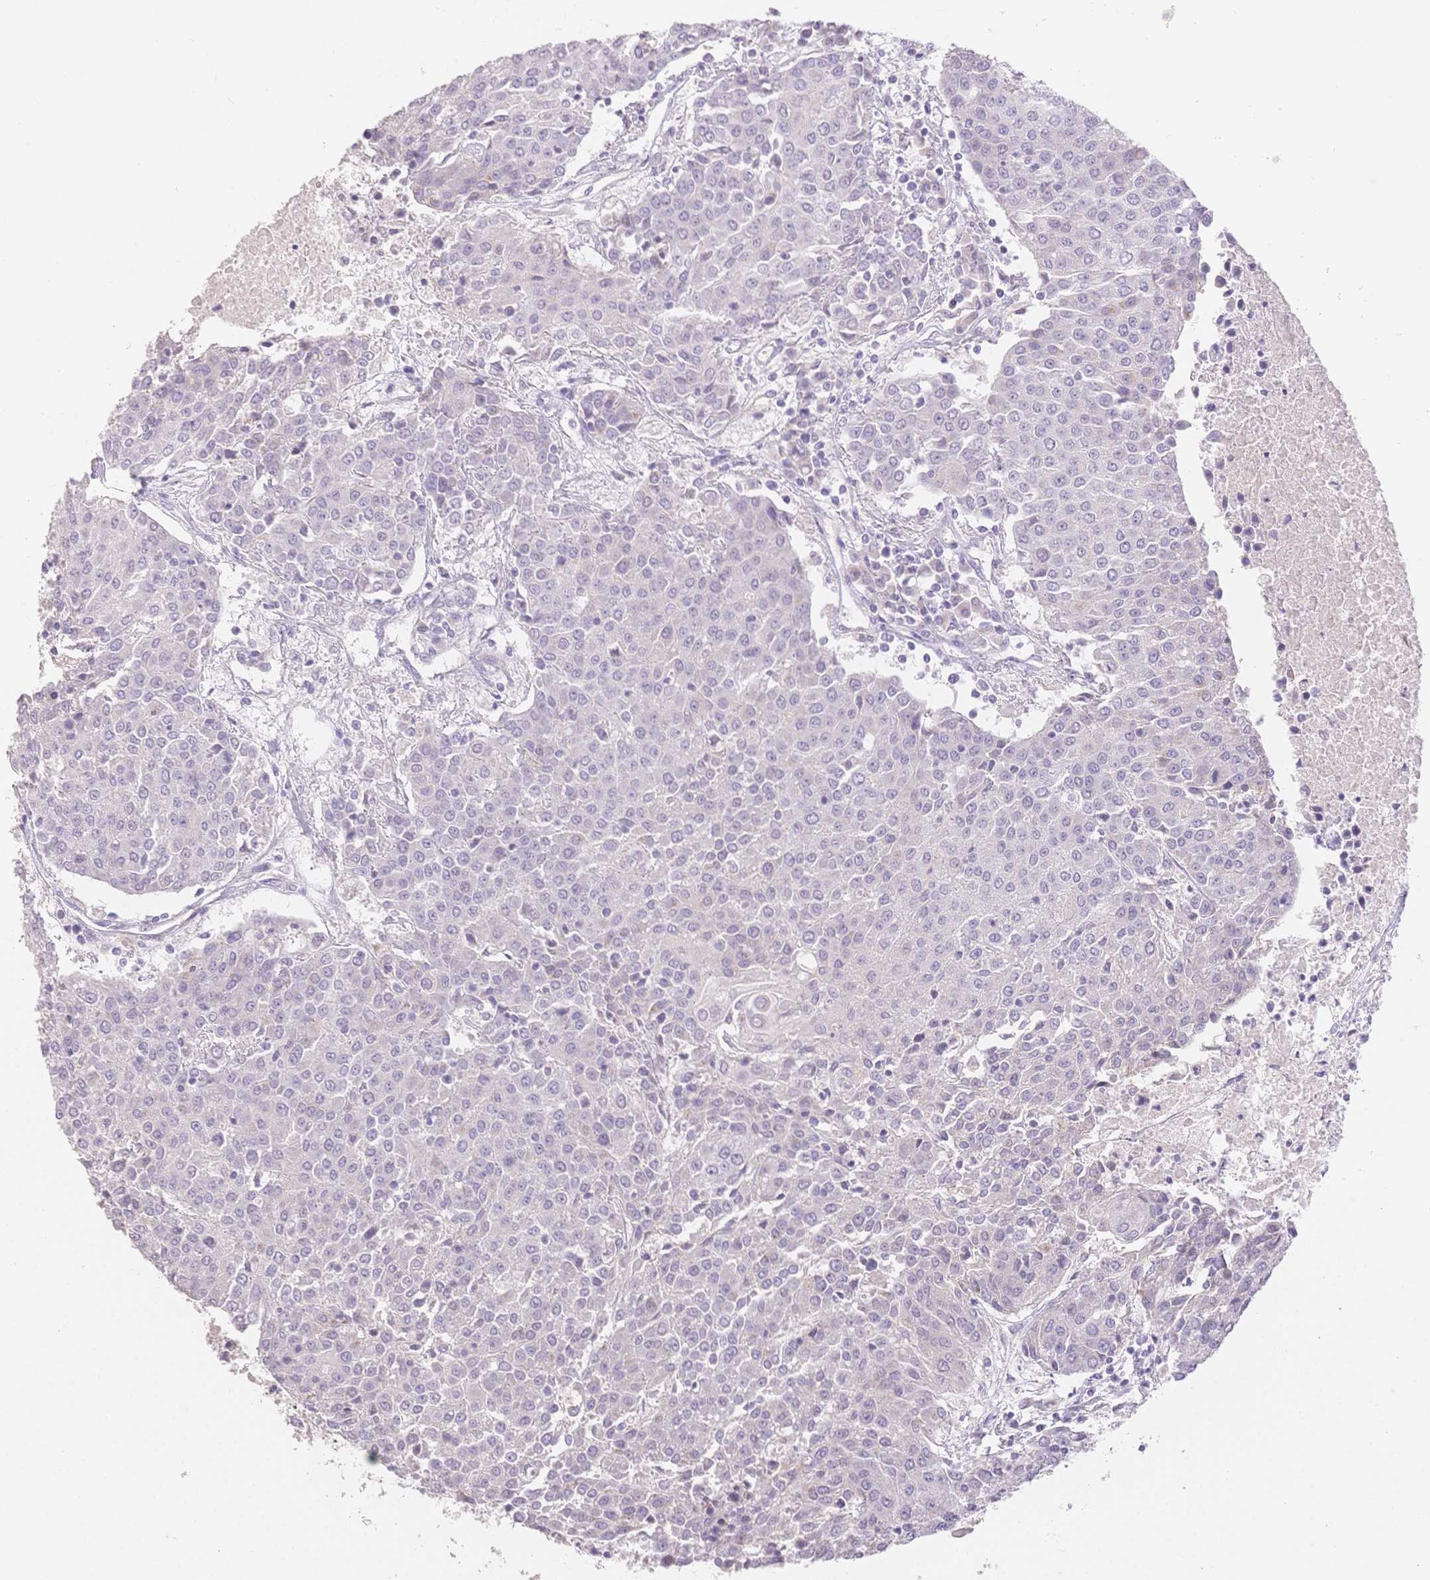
{"staining": {"intensity": "negative", "quantity": "none", "location": "none"}, "tissue": "urothelial cancer", "cell_type": "Tumor cells", "image_type": "cancer", "snomed": [{"axis": "morphology", "description": "Urothelial carcinoma, High grade"}, {"axis": "topography", "description": "Urinary bladder"}], "caption": "Tumor cells are negative for brown protein staining in urothelial cancer.", "gene": "SUV39H2", "patient": {"sex": "female", "age": 85}}